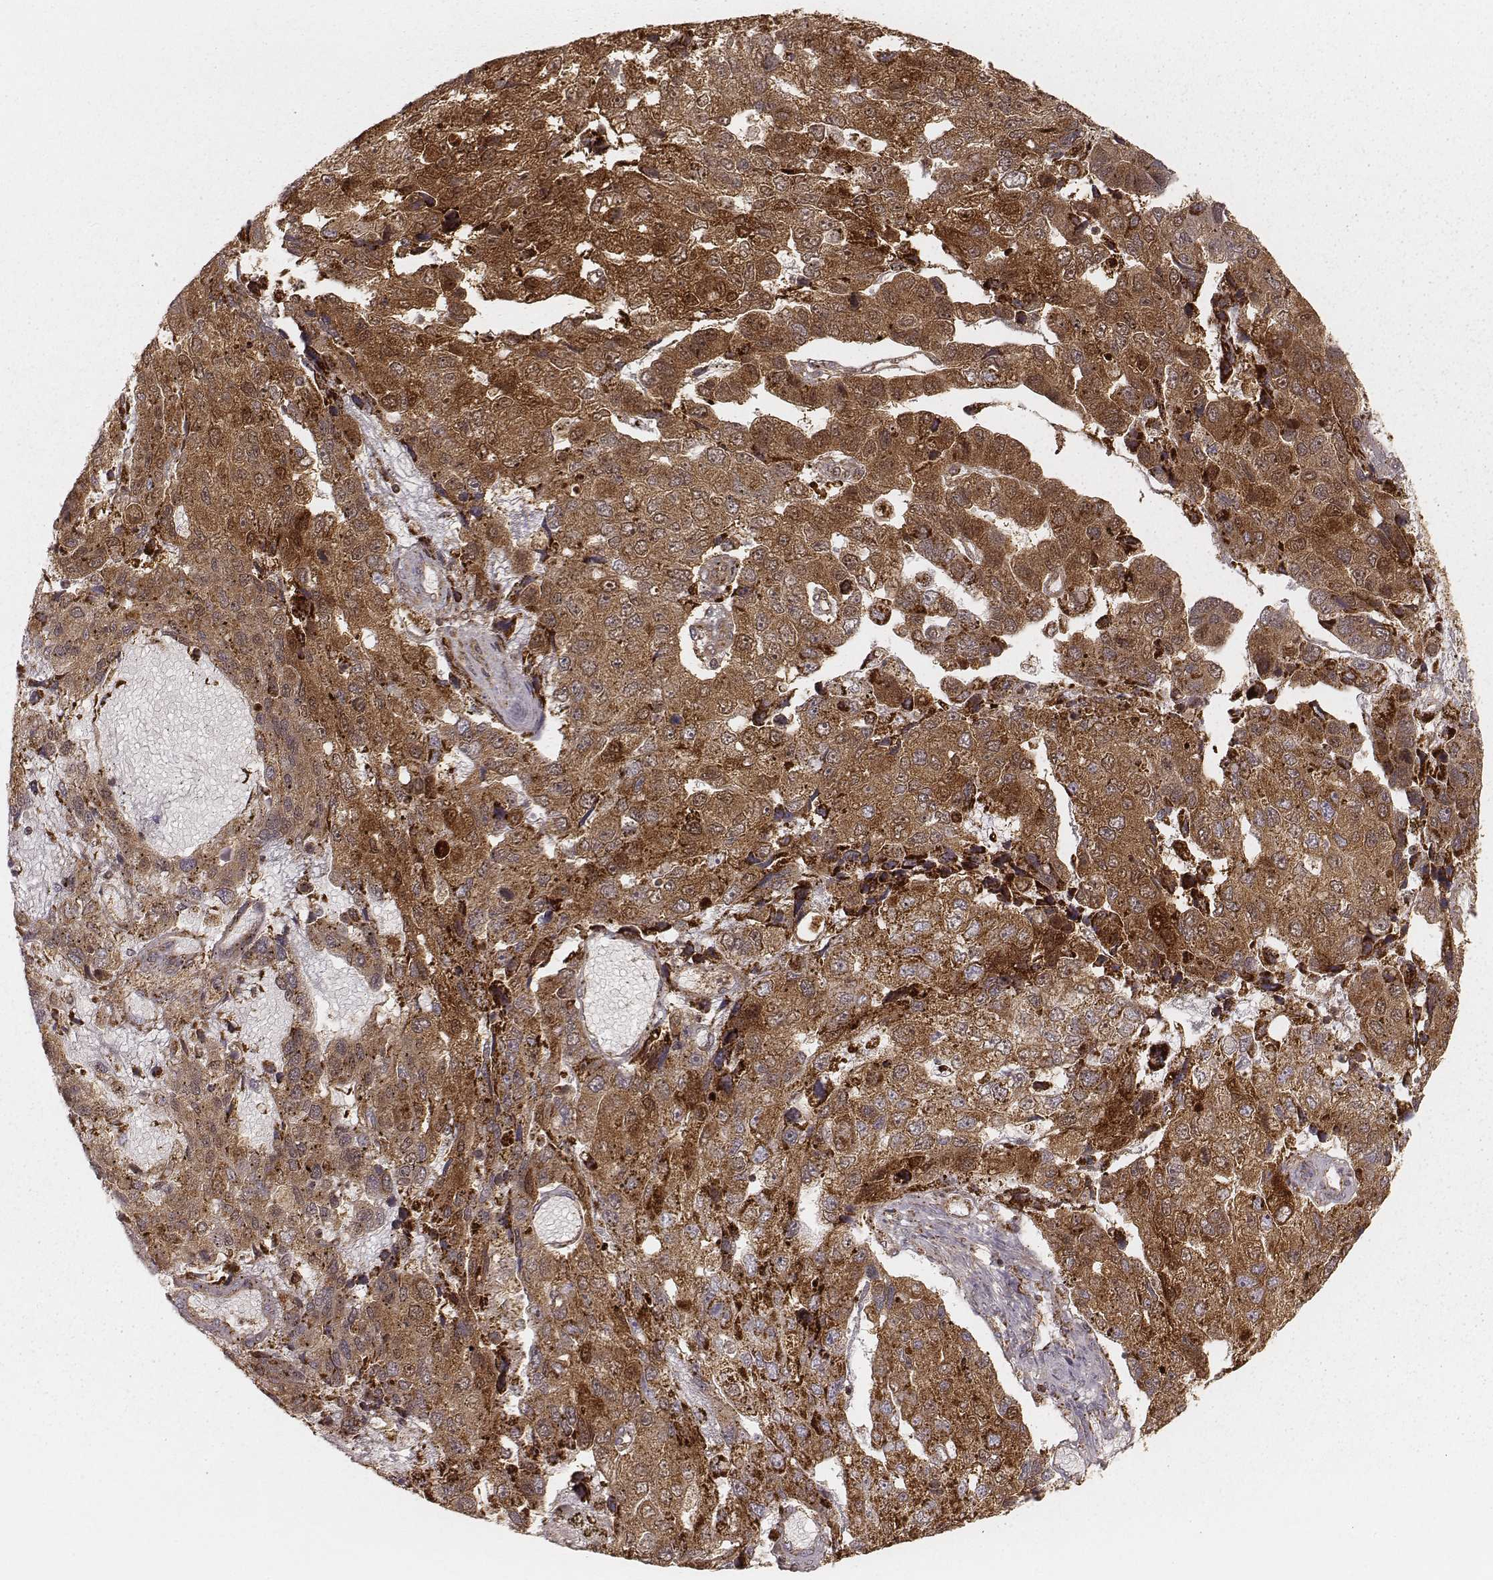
{"staining": {"intensity": "strong", "quantity": ">75%", "location": "cytoplasmic/membranous"}, "tissue": "pancreatic cancer", "cell_type": "Tumor cells", "image_type": "cancer", "snomed": [{"axis": "morphology", "description": "Adenocarcinoma, NOS"}, {"axis": "topography", "description": "Pancreas"}], "caption": "Immunohistochemistry of pancreatic adenocarcinoma demonstrates high levels of strong cytoplasmic/membranous staining in about >75% of tumor cells.", "gene": "CS", "patient": {"sex": "female", "age": 61}}